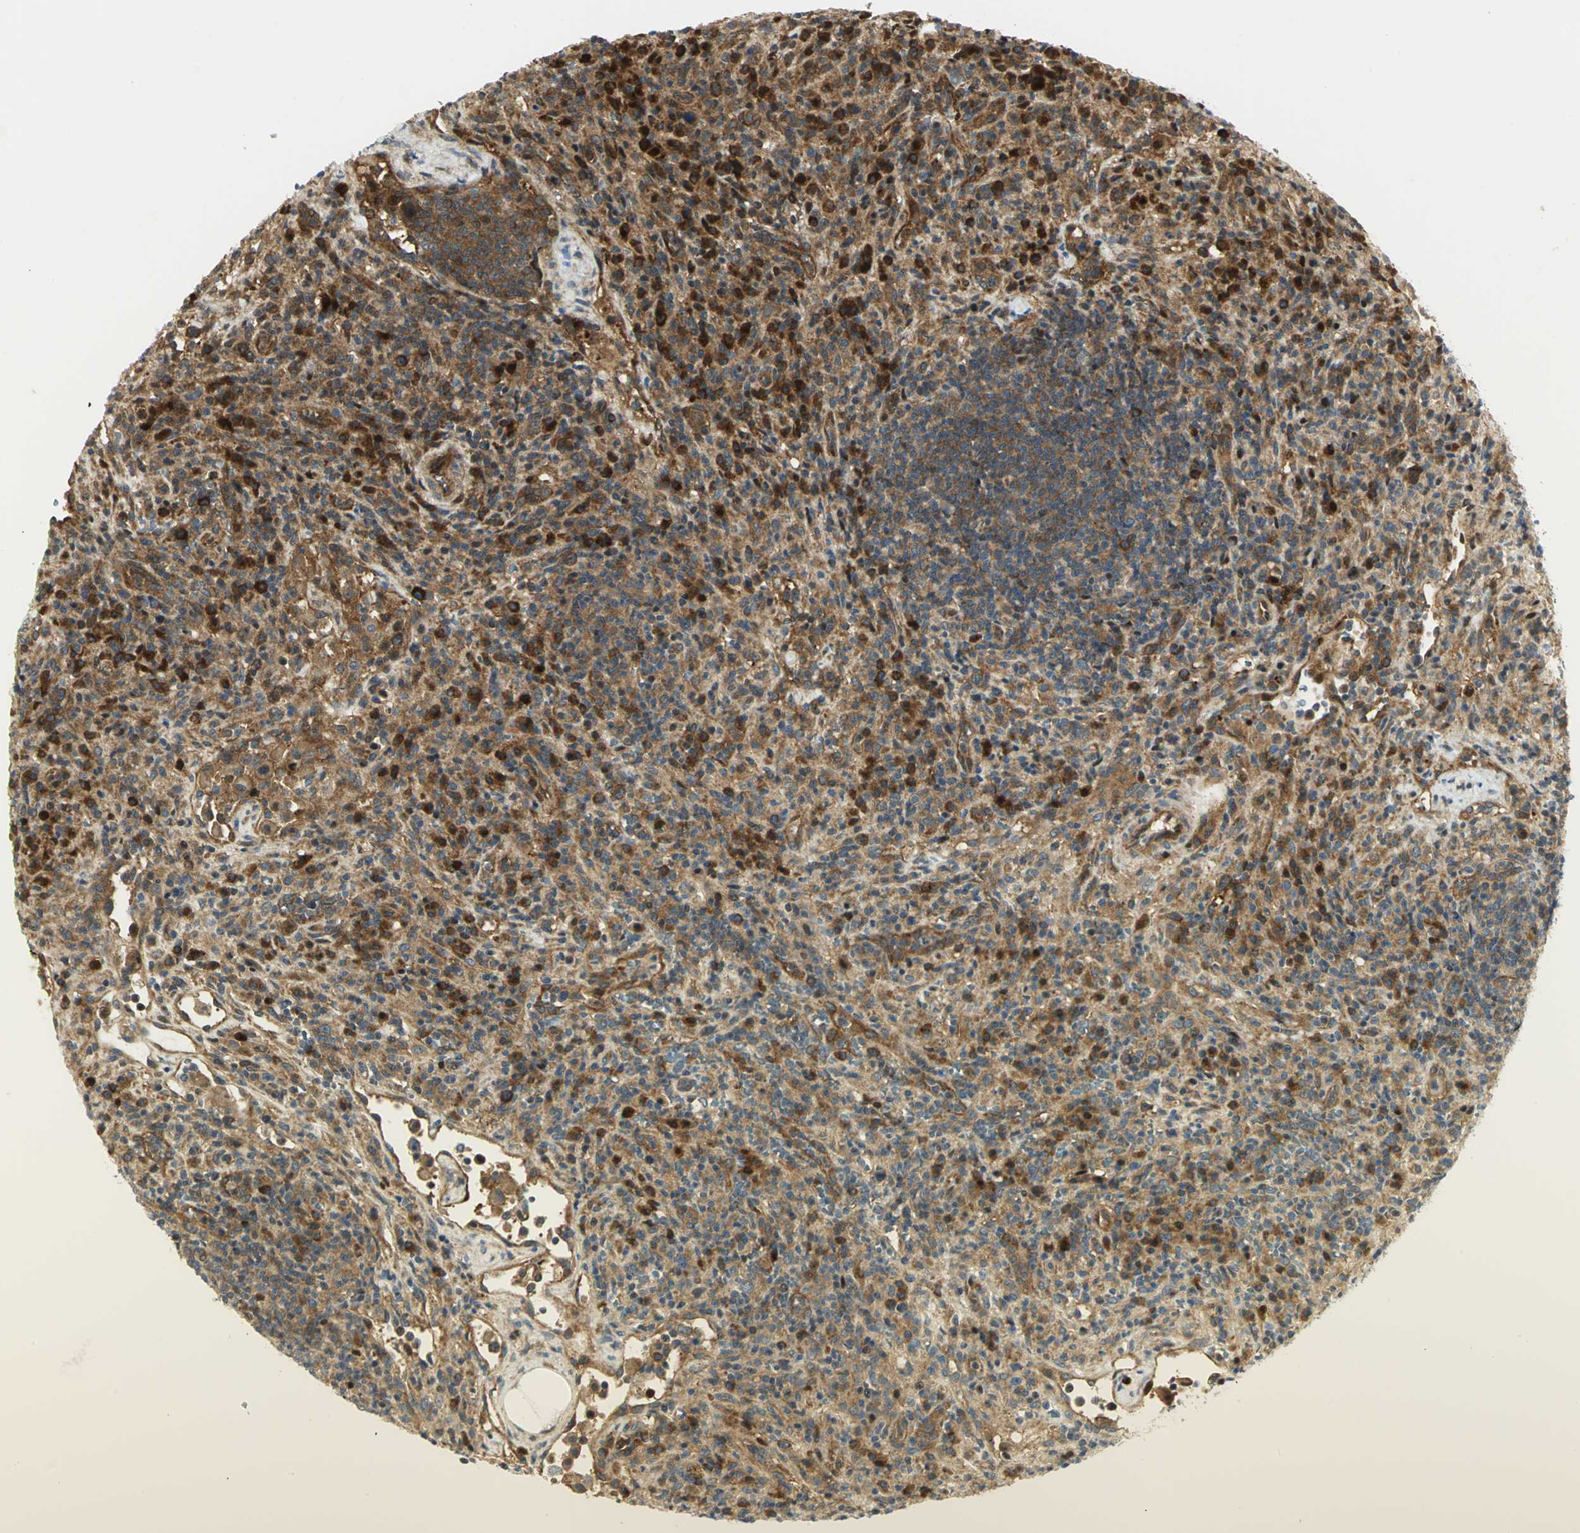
{"staining": {"intensity": "strong", "quantity": ">75%", "location": "cytoplasmic/membranous"}, "tissue": "lymphoma", "cell_type": "Tumor cells", "image_type": "cancer", "snomed": [{"axis": "morphology", "description": "Hodgkin's disease, NOS"}, {"axis": "topography", "description": "Lymph node"}], "caption": "High-magnification brightfield microscopy of Hodgkin's disease stained with DAB (3,3'-diaminobenzidine) (brown) and counterstained with hematoxylin (blue). tumor cells exhibit strong cytoplasmic/membranous positivity is appreciated in approximately>75% of cells. Immunohistochemistry (ihc) stains the protein in brown and the nuclei are stained blue.", "gene": "EEA1", "patient": {"sex": "male", "age": 65}}